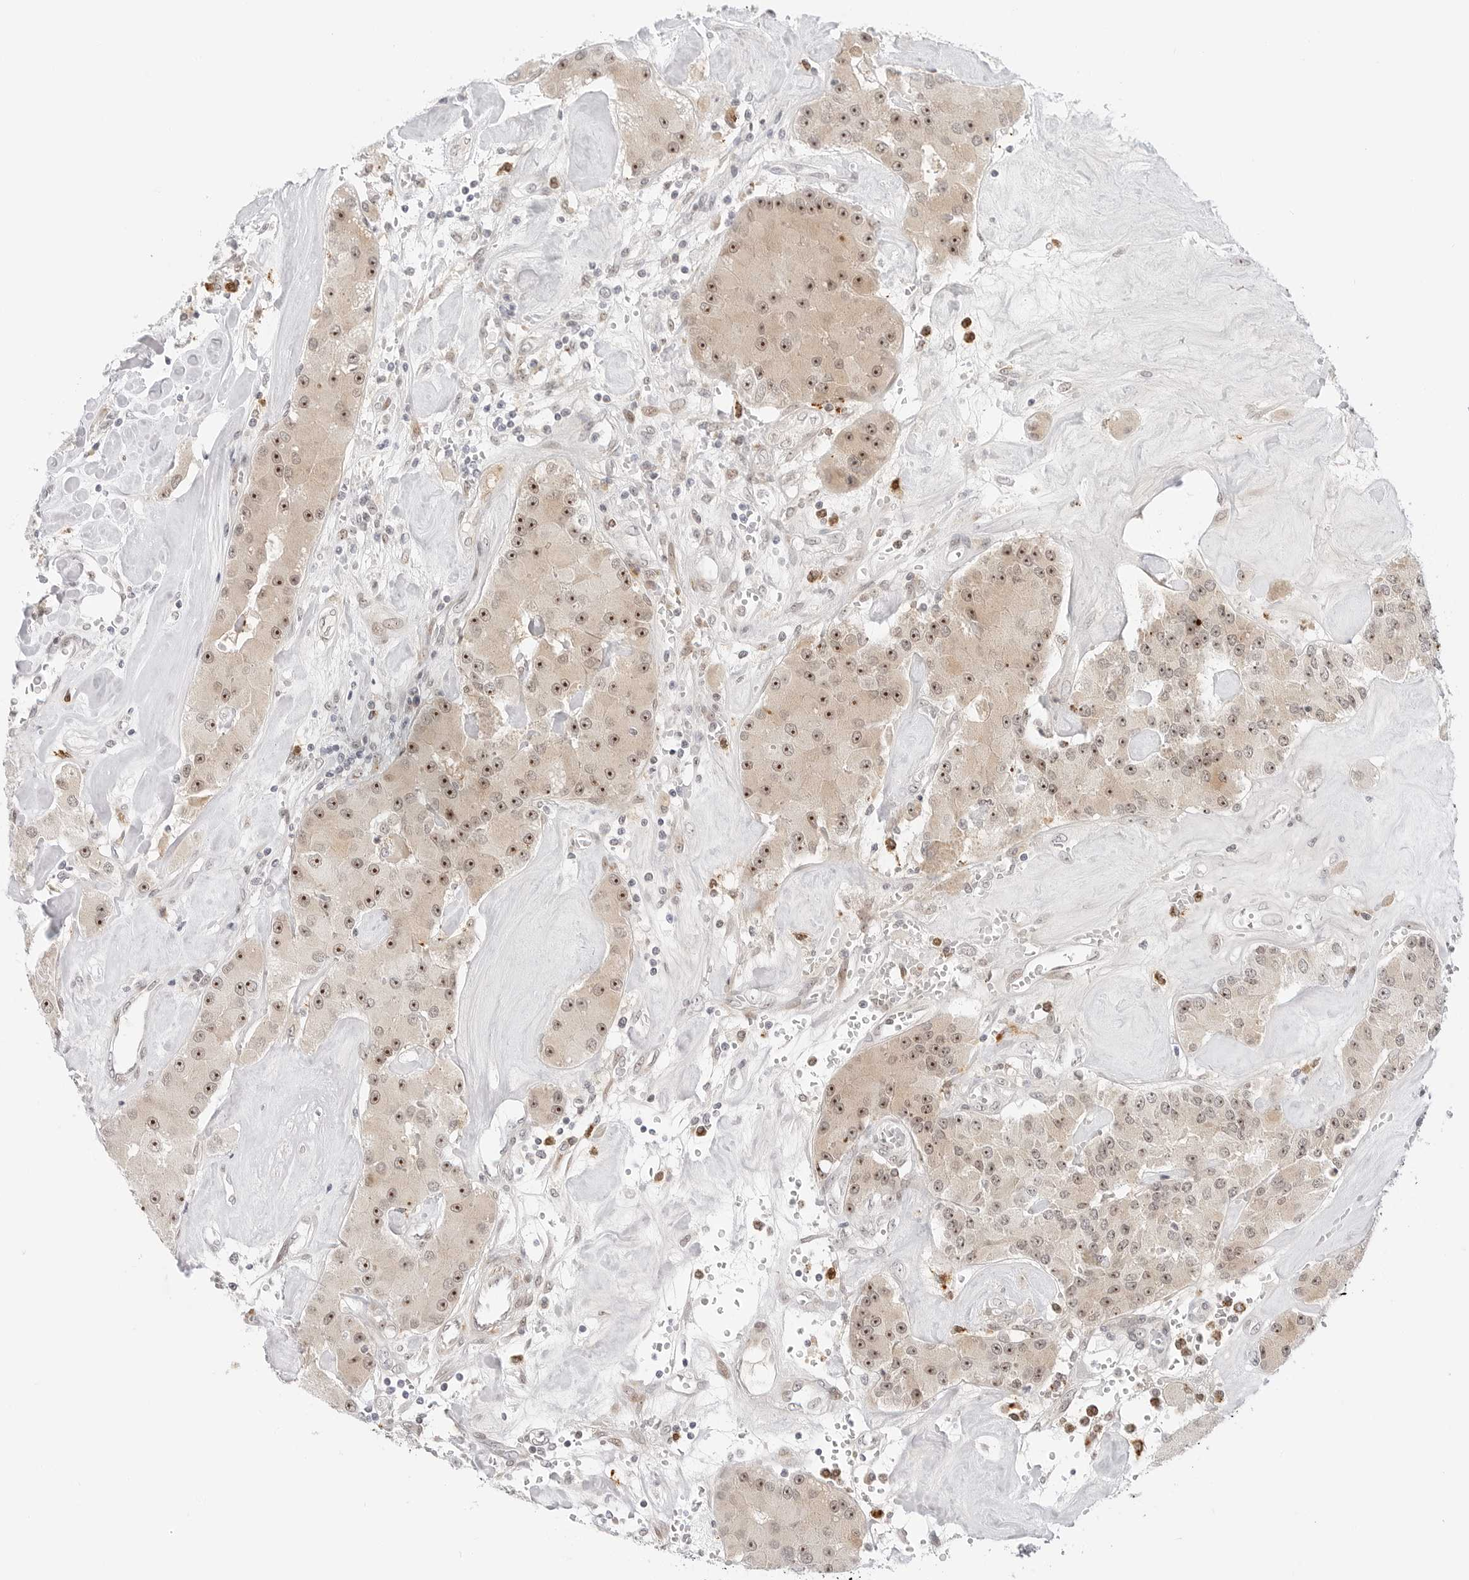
{"staining": {"intensity": "moderate", "quantity": ">75%", "location": "cytoplasmic/membranous,nuclear"}, "tissue": "carcinoid", "cell_type": "Tumor cells", "image_type": "cancer", "snomed": [{"axis": "morphology", "description": "Carcinoid, malignant, NOS"}, {"axis": "topography", "description": "Pancreas"}], "caption": "Malignant carcinoid tissue reveals moderate cytoplasmic/membranous and nuclear expression in about >75% of tumor cells (DAB (3,3'-diaminobenzidine) = brown stain, brightfield microscopy at high magnification).", "gene": "HIPK3", "patient": {"sex": "male", "age": 41}}